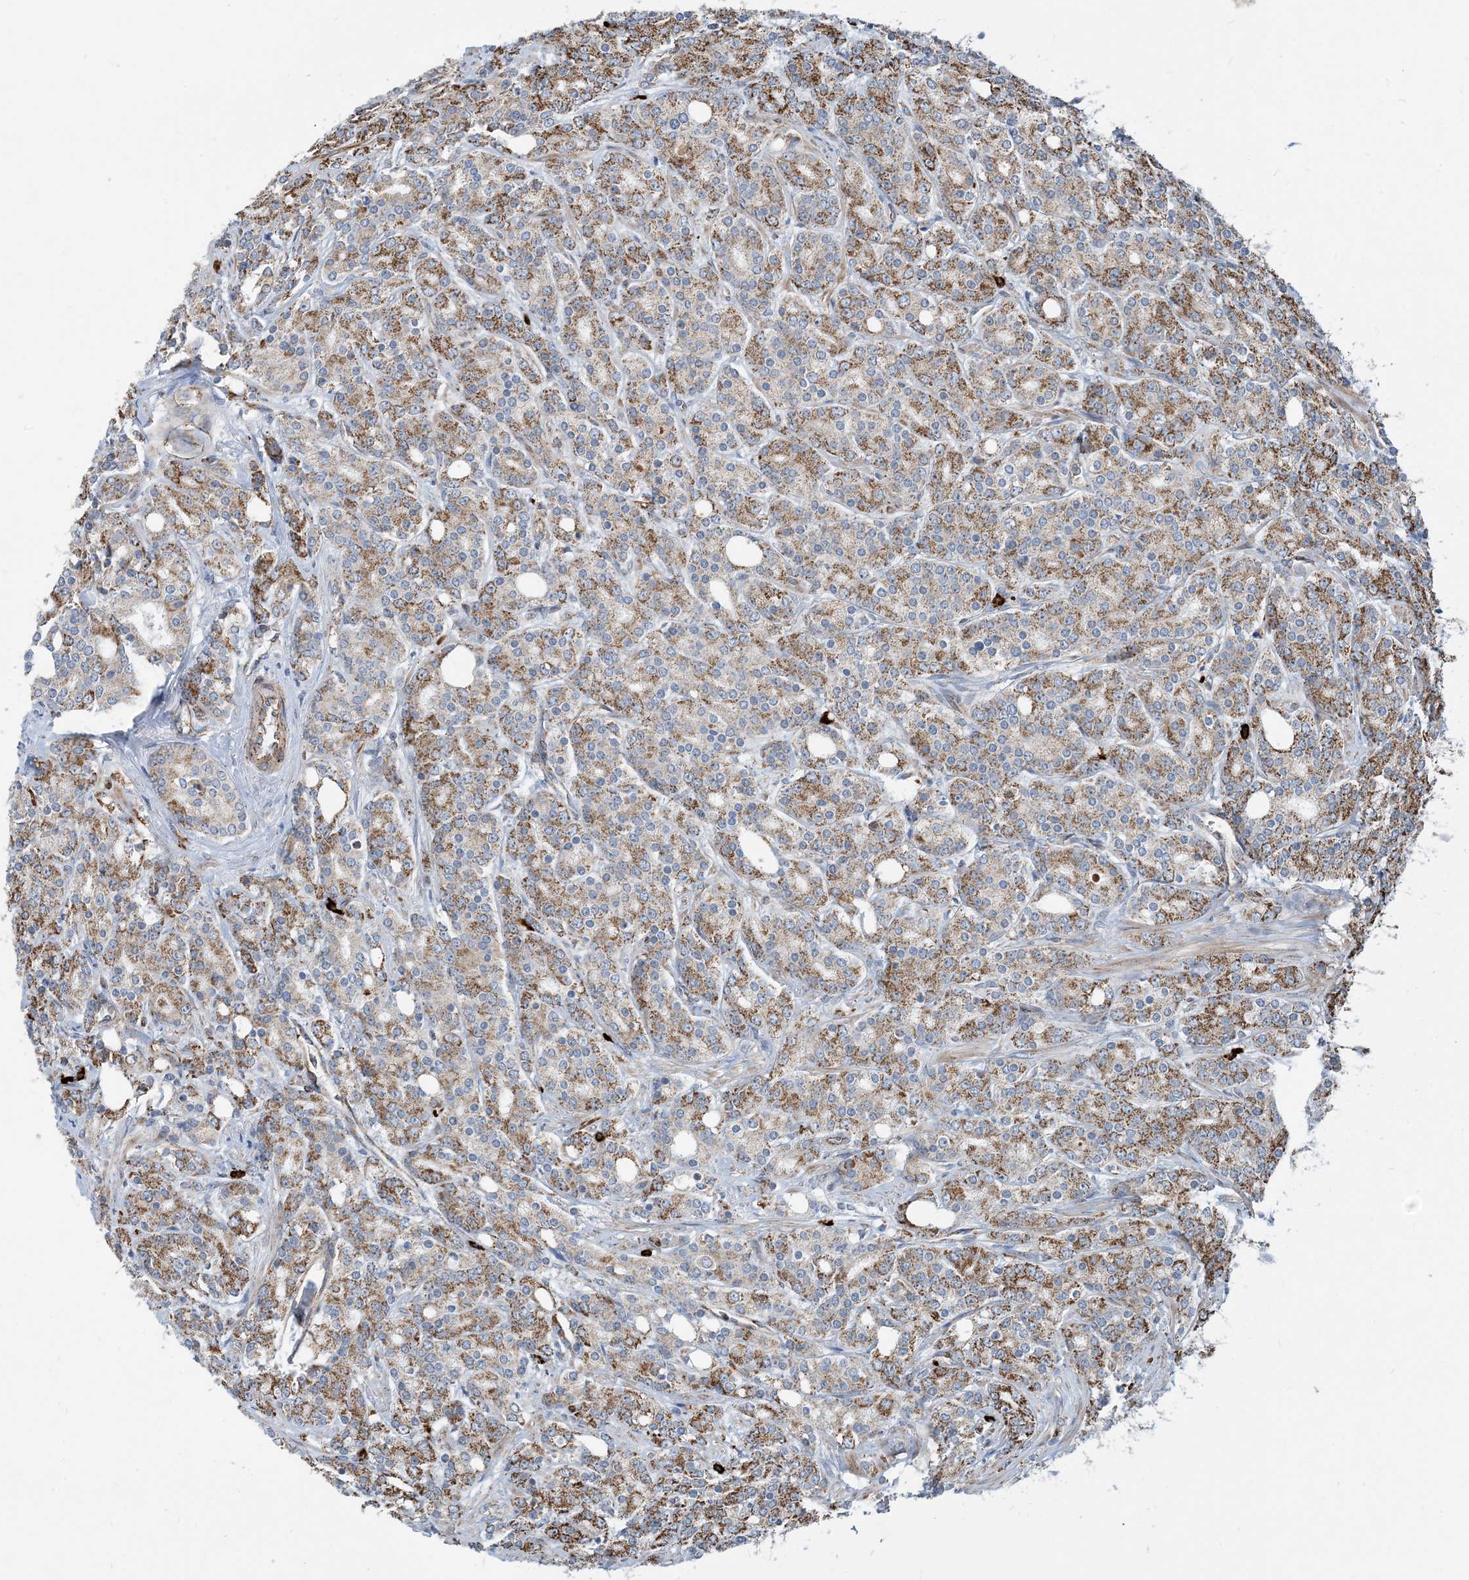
{"staining": {"intensity": "moderate", "quantity": ">75%", "location": "cytoplasmic/membranous"}, "tissue": "prostate cancer", "cell_type": "Tumor cells", "image_type": "cancer", "snomed": [{"axis": "morphology", "description": "Adenocarcinoma, High grade"}, {"axis": "topography", "description": "Prostate"}], "caption": "Prostate adenocarcinoma (high-grade) stained with a brown dye exhibits moderate cytoplasmic/membranous positive expression in approximately >75% of tumor cells.", "gene": "PCDHGA1", "patient": {"sex": "male", "age": 62}}